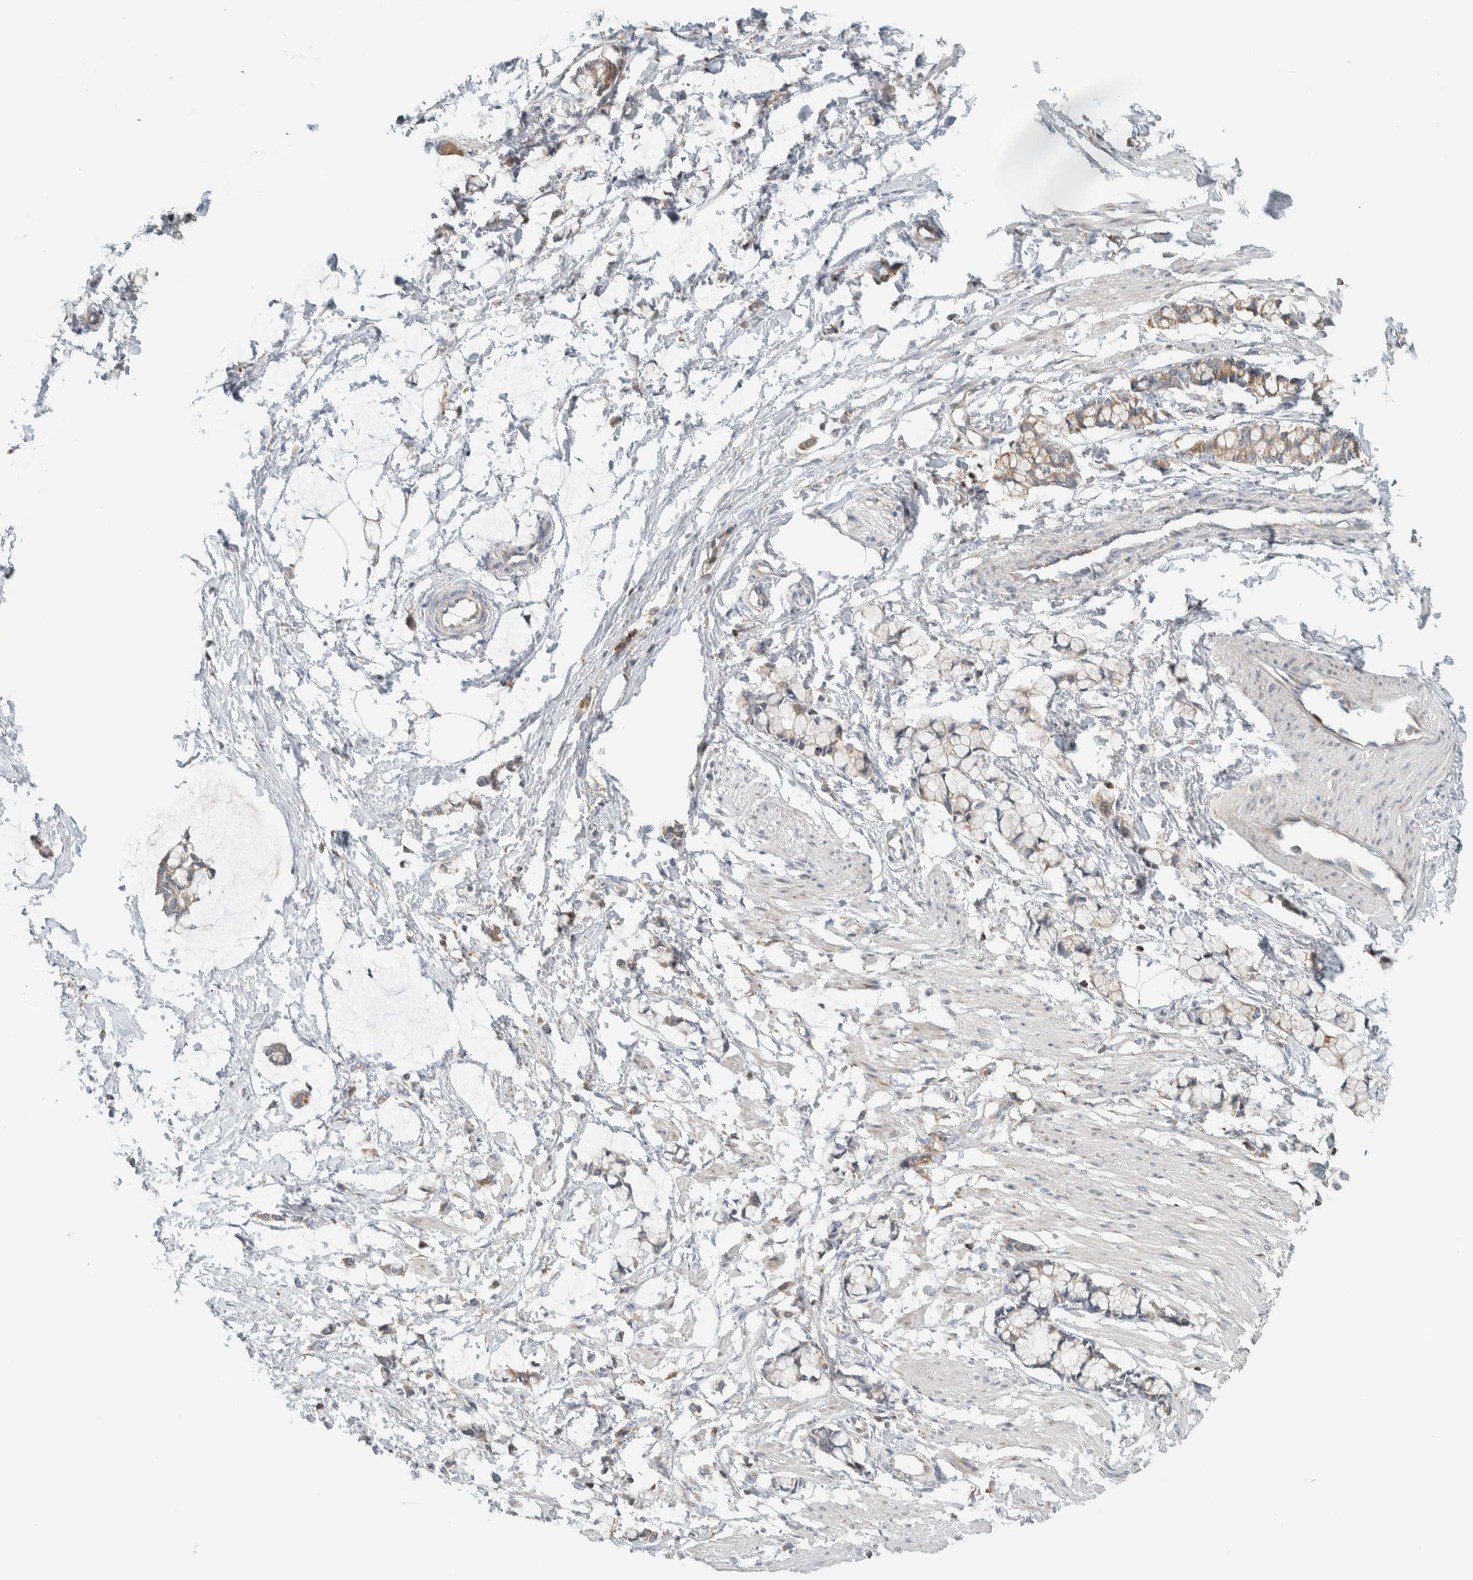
{"staining": {"intensity": "weak", "quantity": "25%-75%", "location": "cytoplasmic/membranous"}, "tissue": "smooth muscle", "cell_type": "Smooth muscle cells", "image_type": "normal", "snomed": [{"axis": "morphology", "description": "Normal tissue, NOS"}, {"axis": "morphology", "description": "Adenocarcinoma, NOS"}, {"axis": "topography", "description": "Smooth muscle"}, {"axis": "topography", "description": "Colon"}], "caption": "About 25%-75% of smooth muscle cells in normal smooth muscle demonstrate weak cytoplasmic/membranous protein positivity as visualized by brown immunohistochemical staining.", "gene": "CCDC57", "patient": {"sex": "male", "age": 14}}